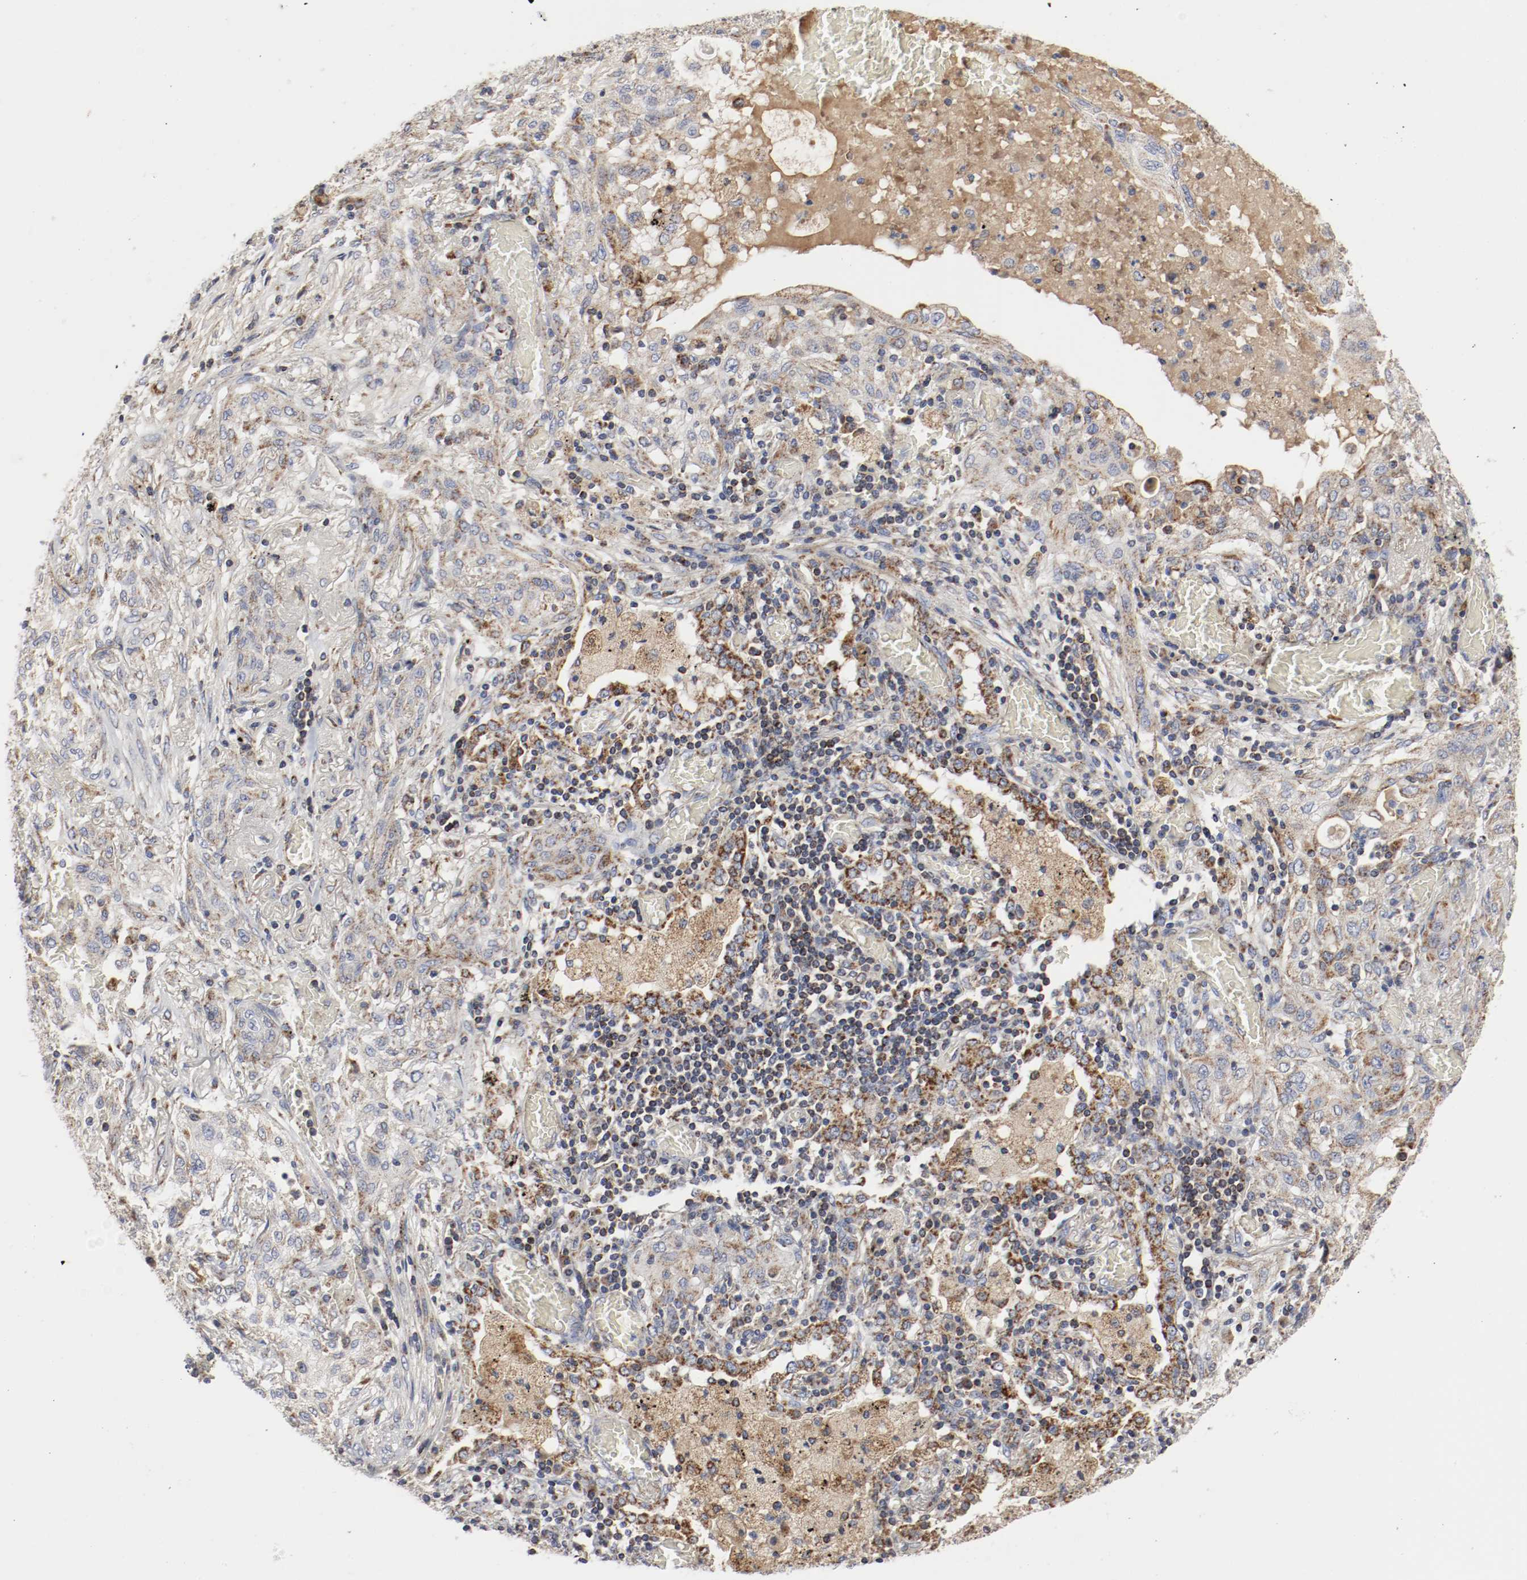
{"staining": {"intensity": "weak", "quantity": "25%-75%", "location": "cytoplasmic/membranous"}, "tissue": "lung cancer", "cell_type": "Tumor cells", "image_type": "cancer", "snomed": [{"axis": "morphology", "description": "Squamous cell carcinoma, NOS"}, {"axis": "topography", "description": "Lung"}], "caption": "Lung cancer tissue demonstrates weak cytoplasmic/membranous staining in approximately 25%-75% of tumor cells (Stains: DAB (3,3'-diaminobenzidine) in brown, nuclei in blue, Microscopy: brightfield microscopy at high magnification).", "gene": "AFG3L2", "patient": {"sex": "female", "age": 47}}